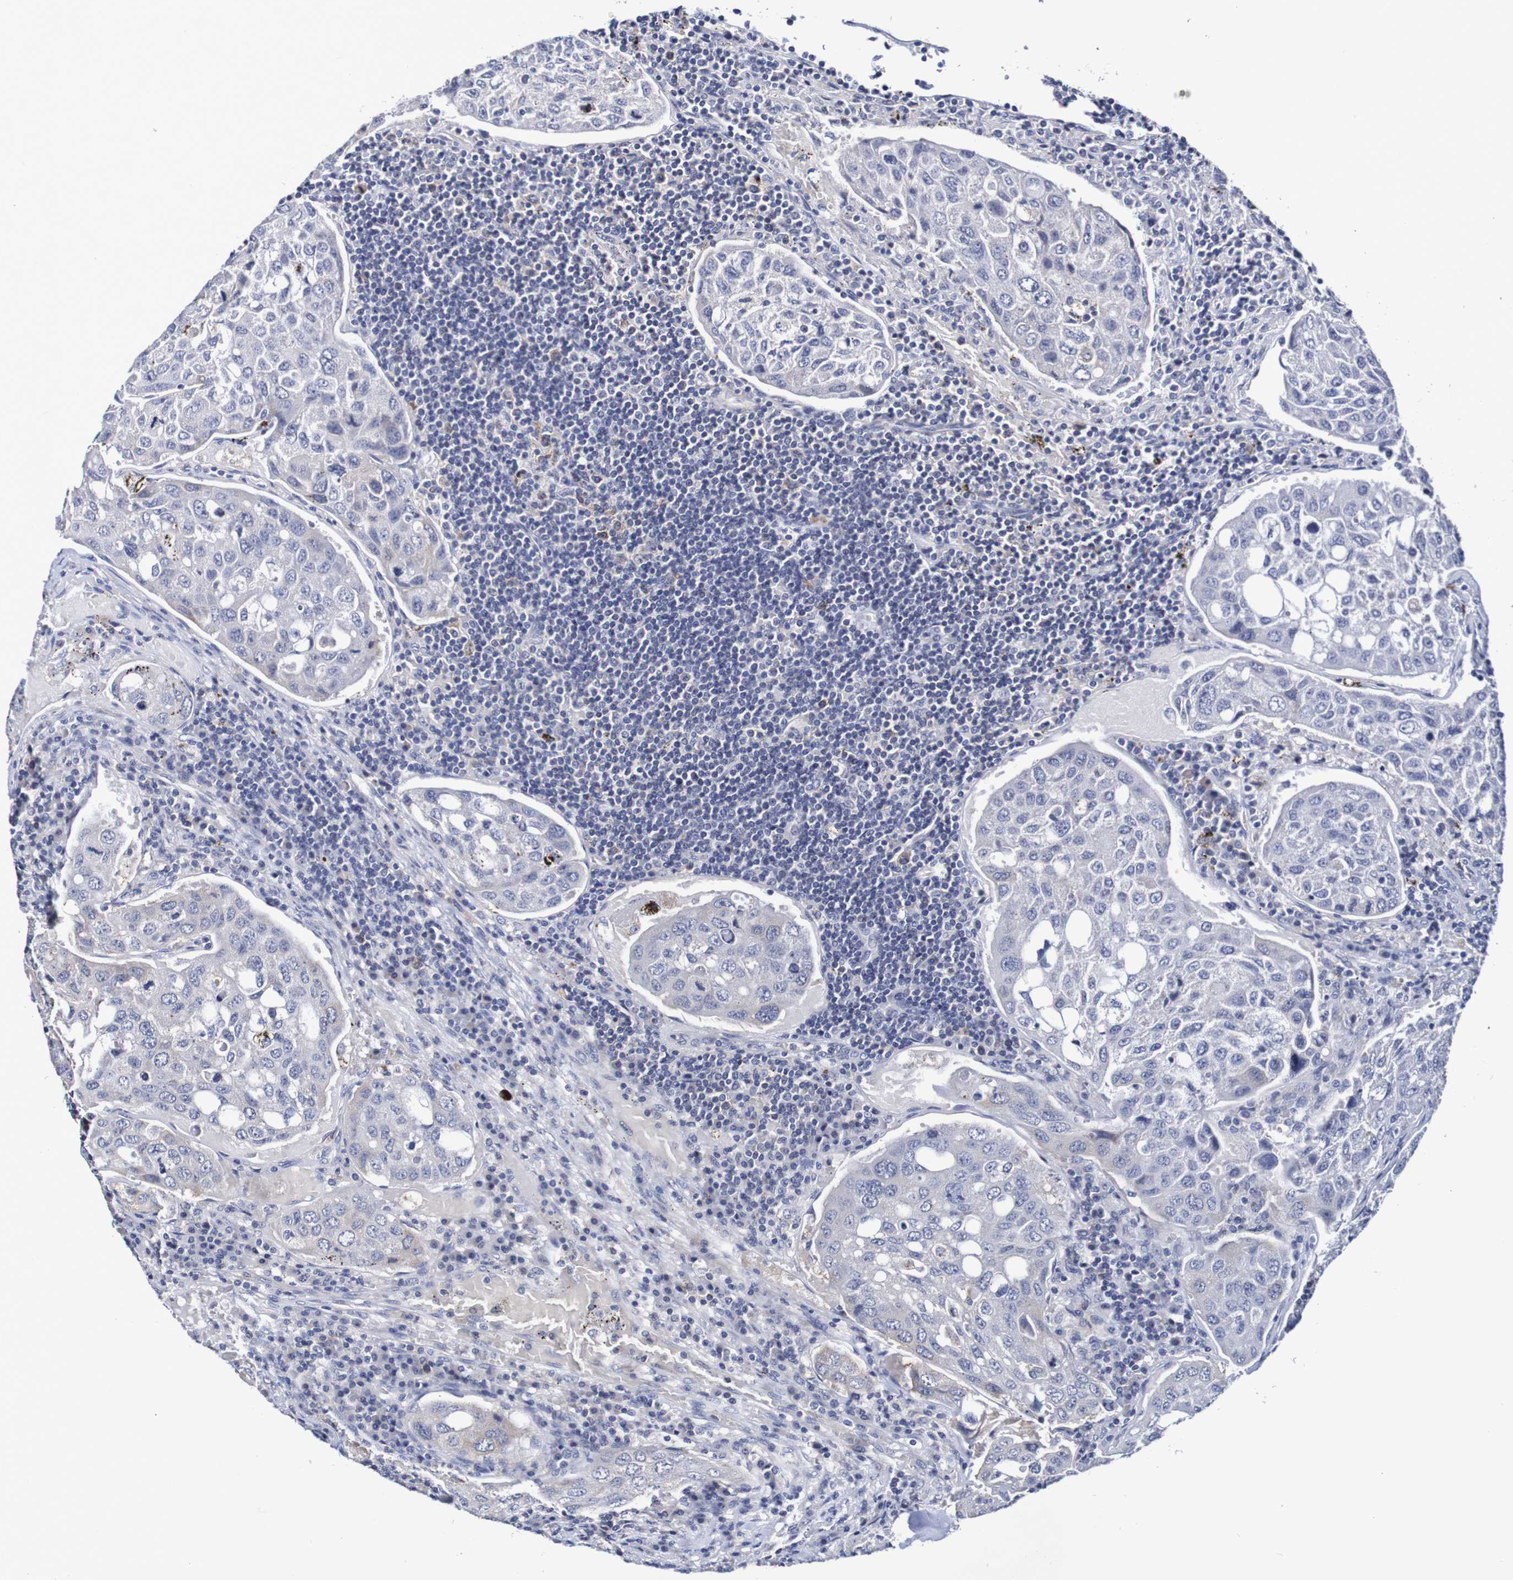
{"staining": {"intensity": "negative", "quantity": "none", "location": "none"}, "tissue": "urothelial cancer", "cell_type": "Tumor cells", "image_type": "cancer", "snomed": [{"axis": "morphology", "description": "Urothelial carcinoma, High grade"}, {"axis": "topography", "description": "Lymph node"}, {"axis": "topography", "description": "Urinary bladder"}], "caption": "Tumor cells show no significant staining in urothelial carcinoma (high-grade).", "gene": "ACVR1C", "patient": {"sex": "male", "age": 51}}